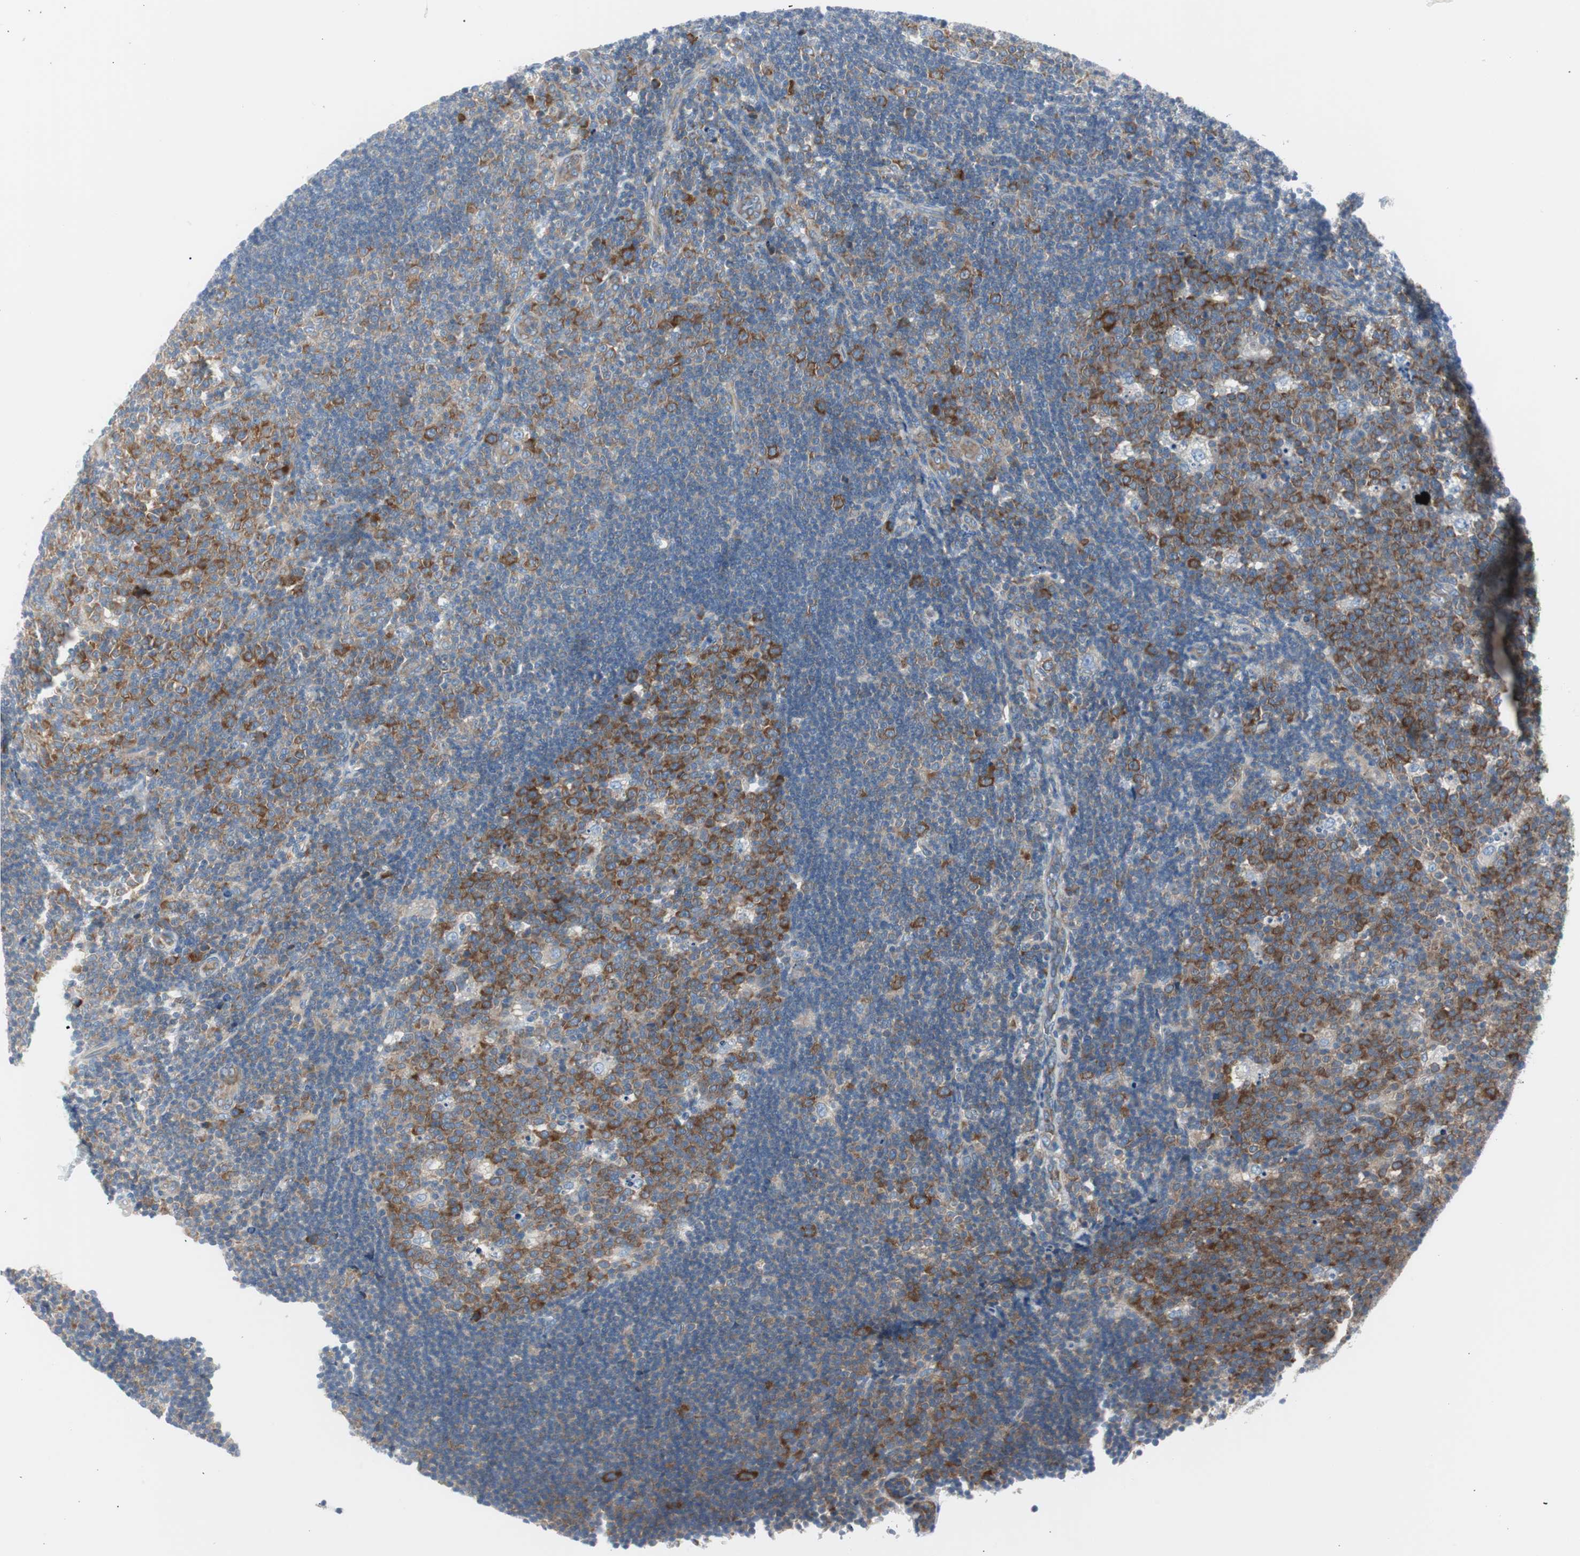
{"staining": {"intensity": "strong", "quantity": ">75%", "location": "cytoplasmic/membranous"}, "tissue": "lymph node", "cell_type": "Germinal center cells", "image_type": "normal", "snomed": [{"axis": "morphology", "description": "Normal tissue, NOS"}, {"axis": "topography", "description": "Lymph node"}, {"axis": "topography", "description": "Salivary gland"}], "caption": "Immunohistochemical staining of benign lymph node demonstrates >75% levels of strong cytoplasmic/membranous protein staining in about >75% of germinal center cells.", "gene": "RPS12", "patient": {"sex": "male", "age": 8}}